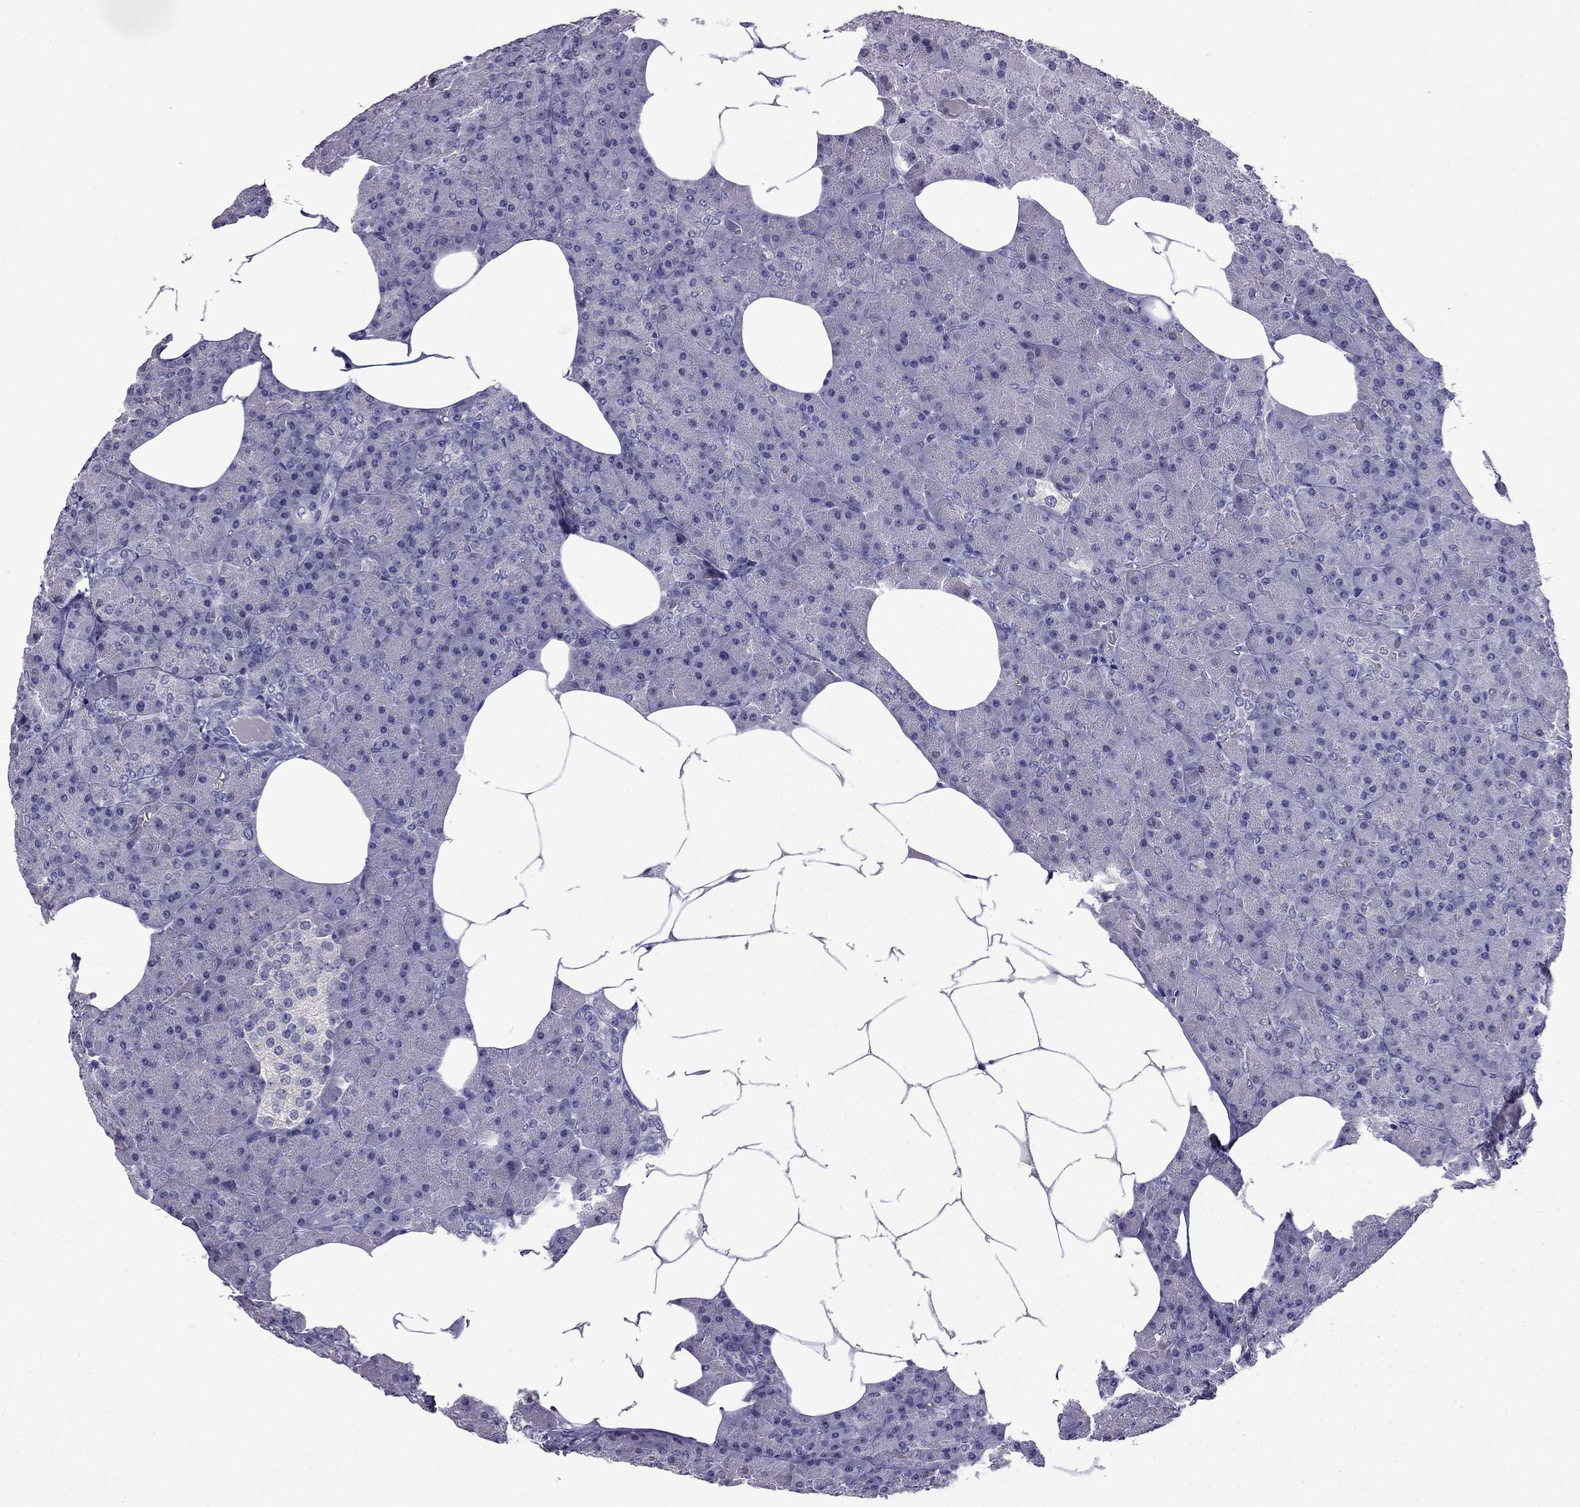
{"staining": {"intensity": "negative", "quantity": "none", "location": "none"}, "tissue": "pancreas", "cell_type": "Exocrine glandular cells", "image_type": "normal", "snomed": [{"axis": "morphology", "description": "Normal tissue, NOS"}, {"axis": "topography", "description": "Pancreas"}], "caption": "High magnification brightfield microscopy of unremarkable pancreas stained with DAB (brown) and counterstained with hematoxylin (blue): exocrine glandular cells show no significant positivity. The staining is performed using DAB (3,3'-diaminobenzidine) brown chromogen with nuclei counter-stained in using hematoxylin.", "gene": "AQP9", "patient": {"sex": "female", "age": 45}}